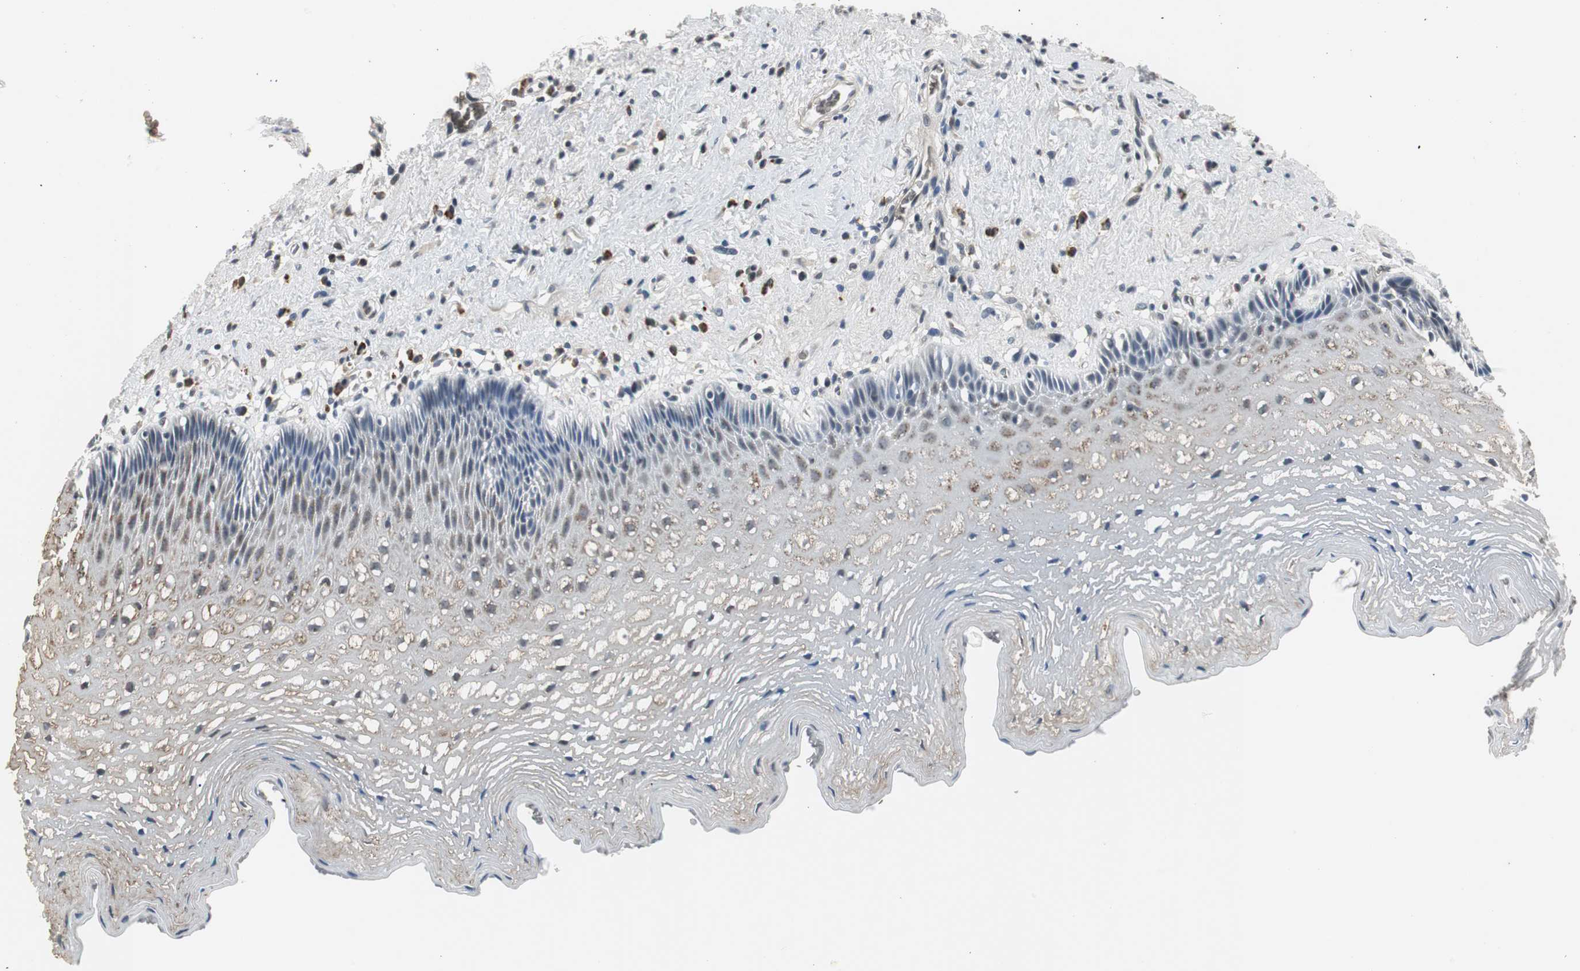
{"staining": {"intensity": "moderate", "quantity": "25%-75%", "location": "cytoplasmic/membranous"}, "tissue": "esophagus", "cell_type": "Squamous epithelial cells", "image_type": "normal", "snomed": [{"axis": "morphology", "description": "Normal tissue, NOS"}, {"axis": "topography", "description": "Esophagus"}], "caption": "Protein staining of benign esophagus demonstrates moderate cytoplasmic/membranous staining in about 25%-75% of squamous epithelial cells. (IHC, brightfield microscopy, high magnification).", "gene": "CCT5", "patient": {"sex": "female", "age": 70}}